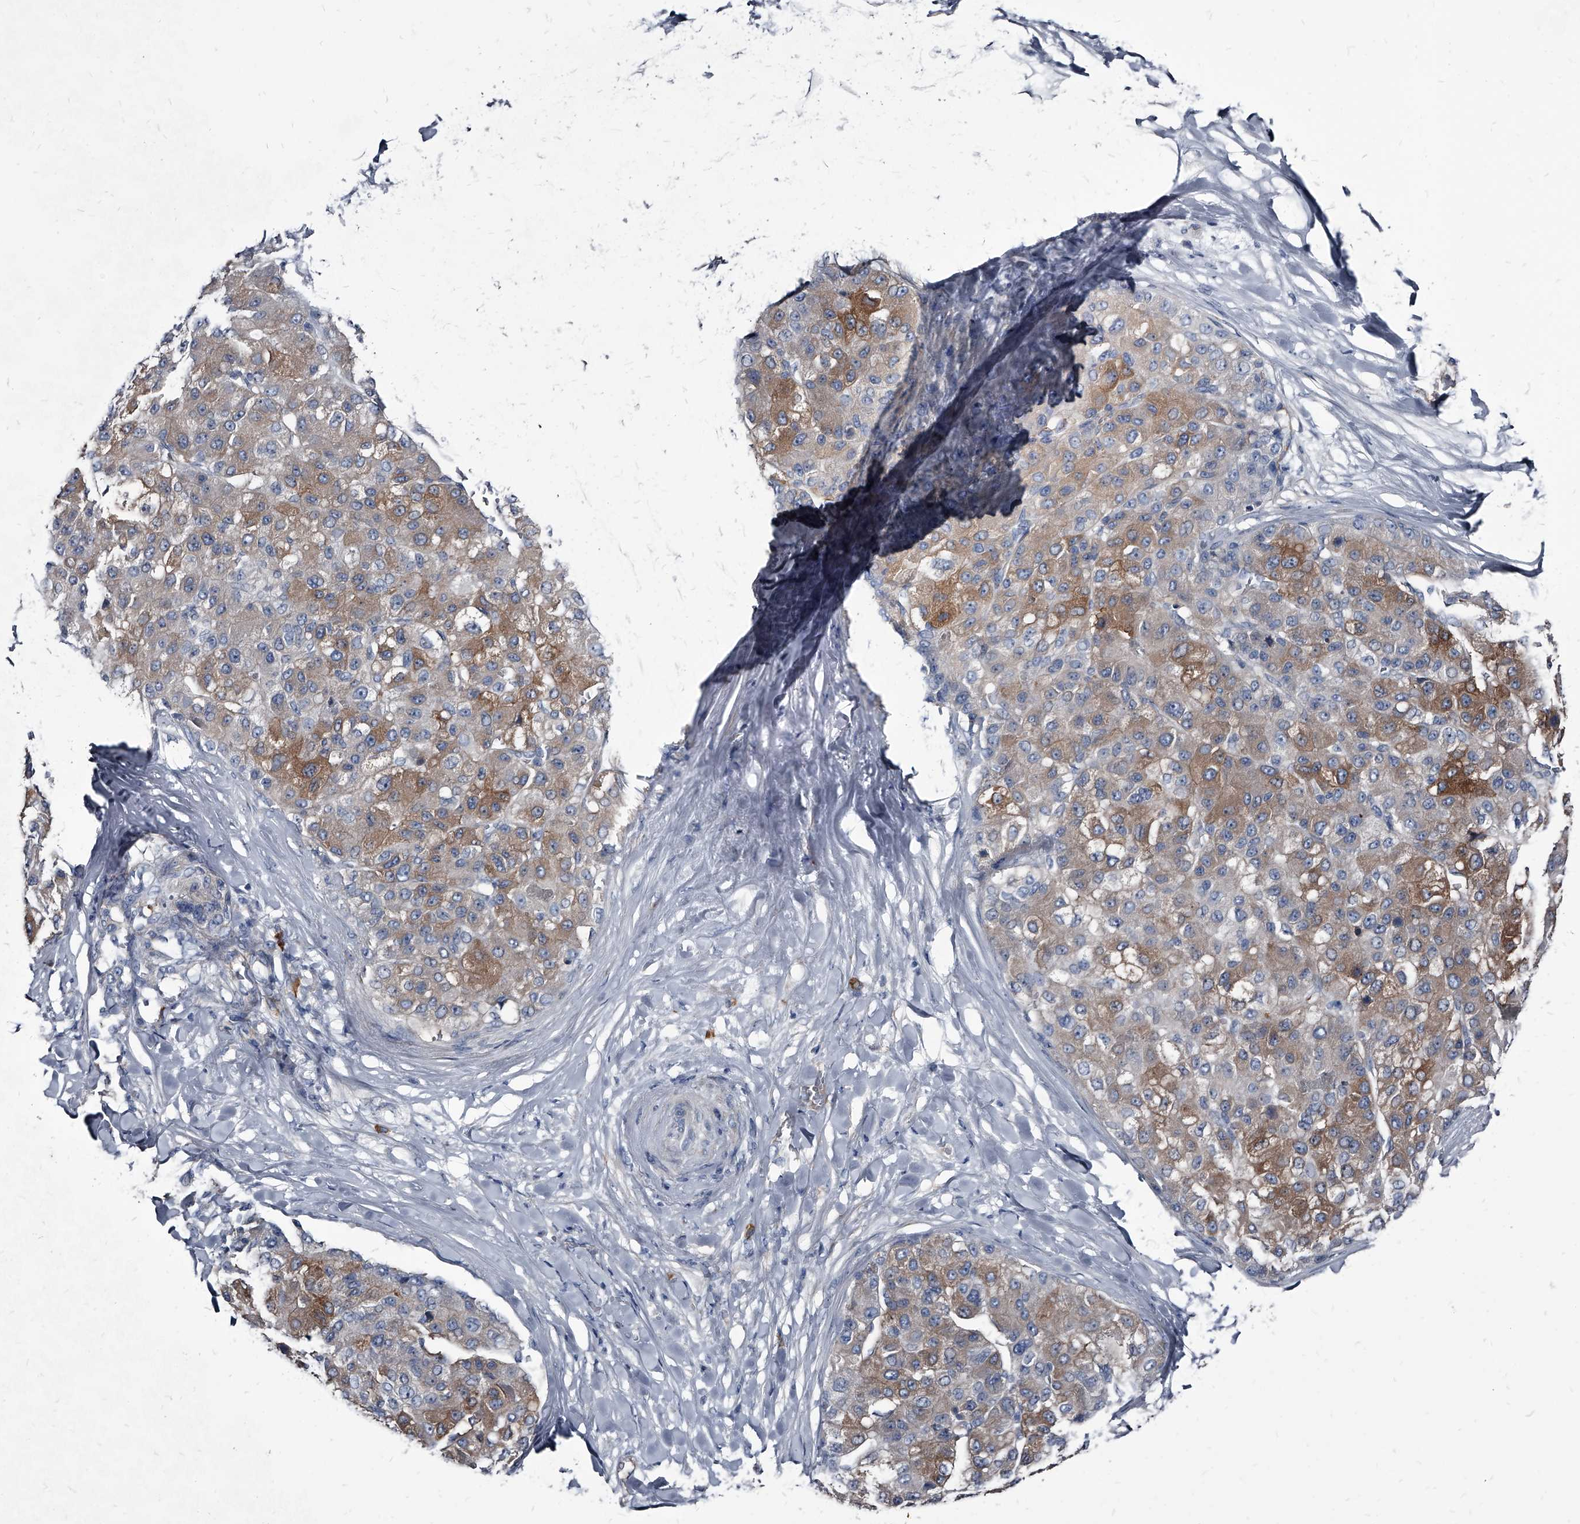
{"staining": {"intensity": "moderate", "quantity": "25%-75%", "location": "cytoplasmic/membranous"}, "tissue": "liver cancer", "cell_type": "Tumor cells", "image_type": "cancer", "snomed": [{"axis": "morphology", "description": "Carcinoma, Hepatocellular, NOS"}, {"axis": "topography", "description": "Liver"}], "caption": "Liver hepatocellular carcinoma was stained to show a protein in brown. There is medium levels of moderate cytoplasmic/membranous staining in approximately 25%-75% of tumor cells.", "gene": "PGLYRP3", "patient": {"sex": "male", "age": 80}}